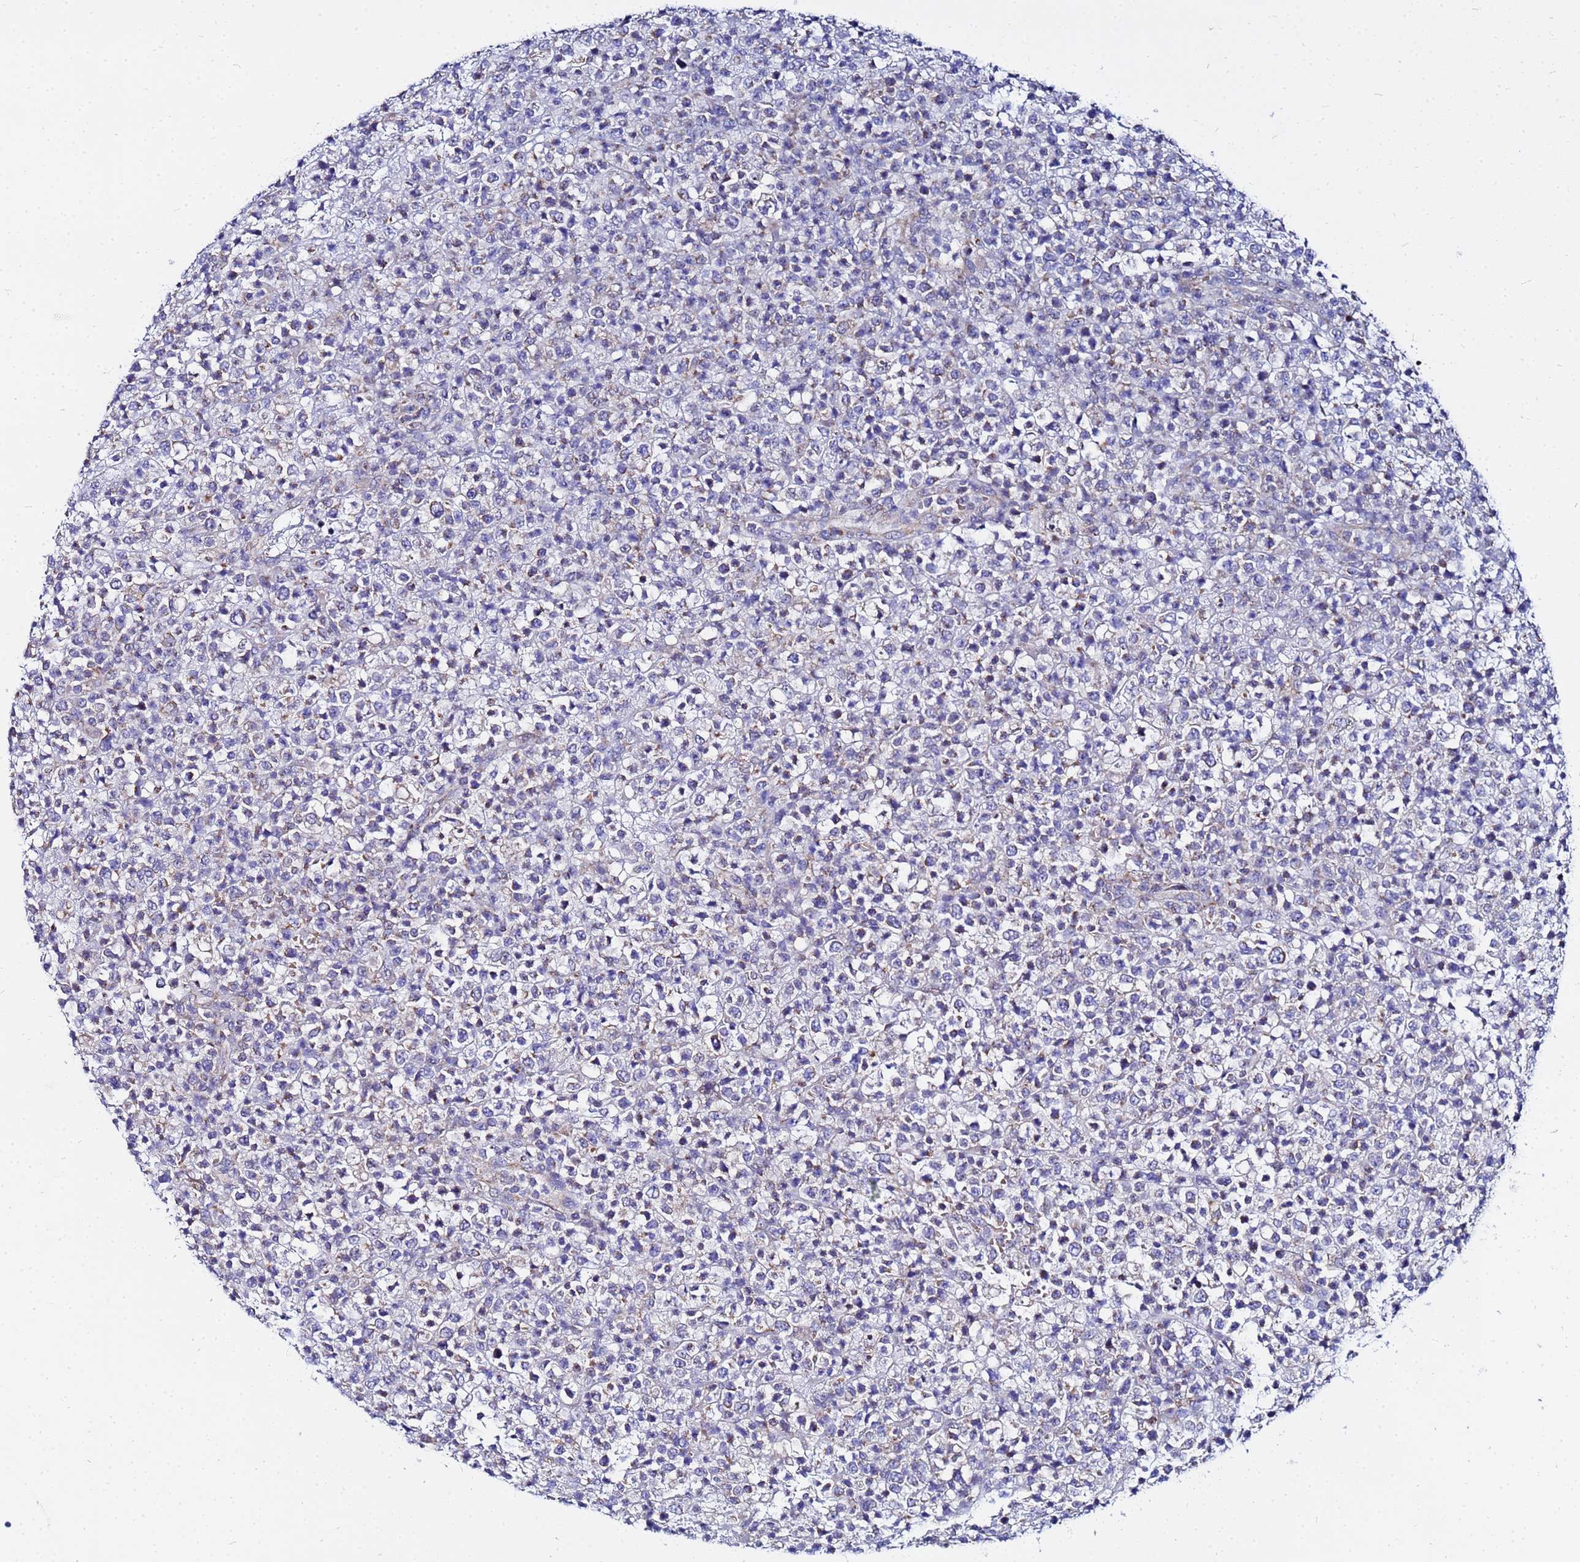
{"staining": {"intensity": "negative", "quantity": "none", "location": "none"}, "tissue": "lymphoma", "cell_type": "Tumor cells", "image_type": "cancer", "snomed": [{"axis": "morphology", "description": "Malignant lymphoma, non-Hodgkin's type, High grade"}, {"axis": "topography", "description": "Colon"}], "caption": "IHC image of malignant lymphoma, non-Hodgkin's type (high-grade) stained for a protein (brown), which demonstrates no staining in tumor cells.", "gene": "FAHD2A", "patient": {"sex": "female", "age": 53}}